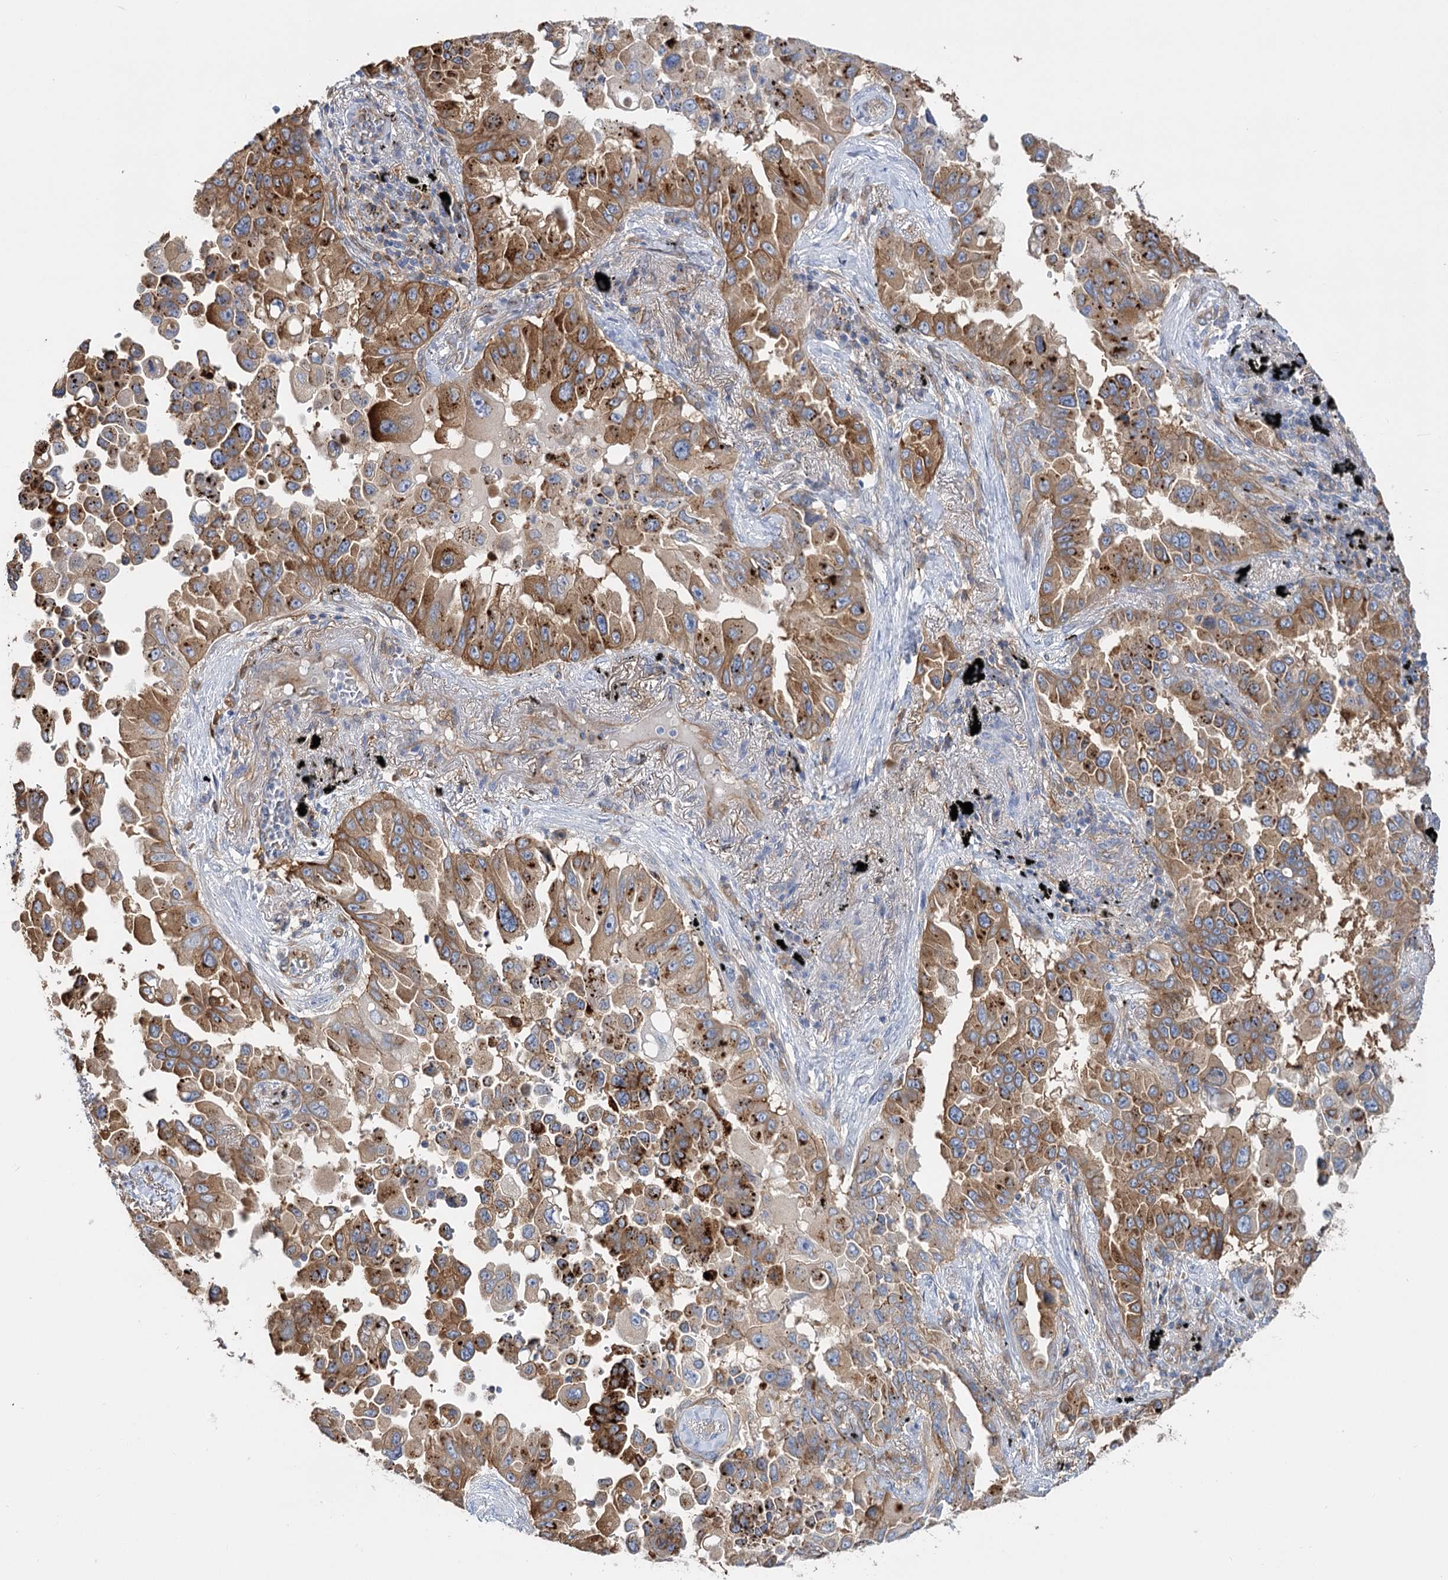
{"staining": {"intensity": "moderate", "quantity": ">75%", "location": "cytoplasmic/membranous"}, "tissue": "lung cancer", "cell_type": "Tumor cells", "image_type": "cancer", "snomed": [{"axis": "morphology", "description": "Adenocarcinoma, NOS"}, {"axis": "topography", "description": "Lung"}], "caption": "IHC image of neoplastic tissue: lung cancer stained using immunohistochemistry shows medium levels of moderate protein expression localized specifically in the cytoplasmic/membranous of tumor cells, appearing as a cytoplasmic/membranous brown color.", "gene": "GUSB", "patient": {"sex": "female", "age": 67}}